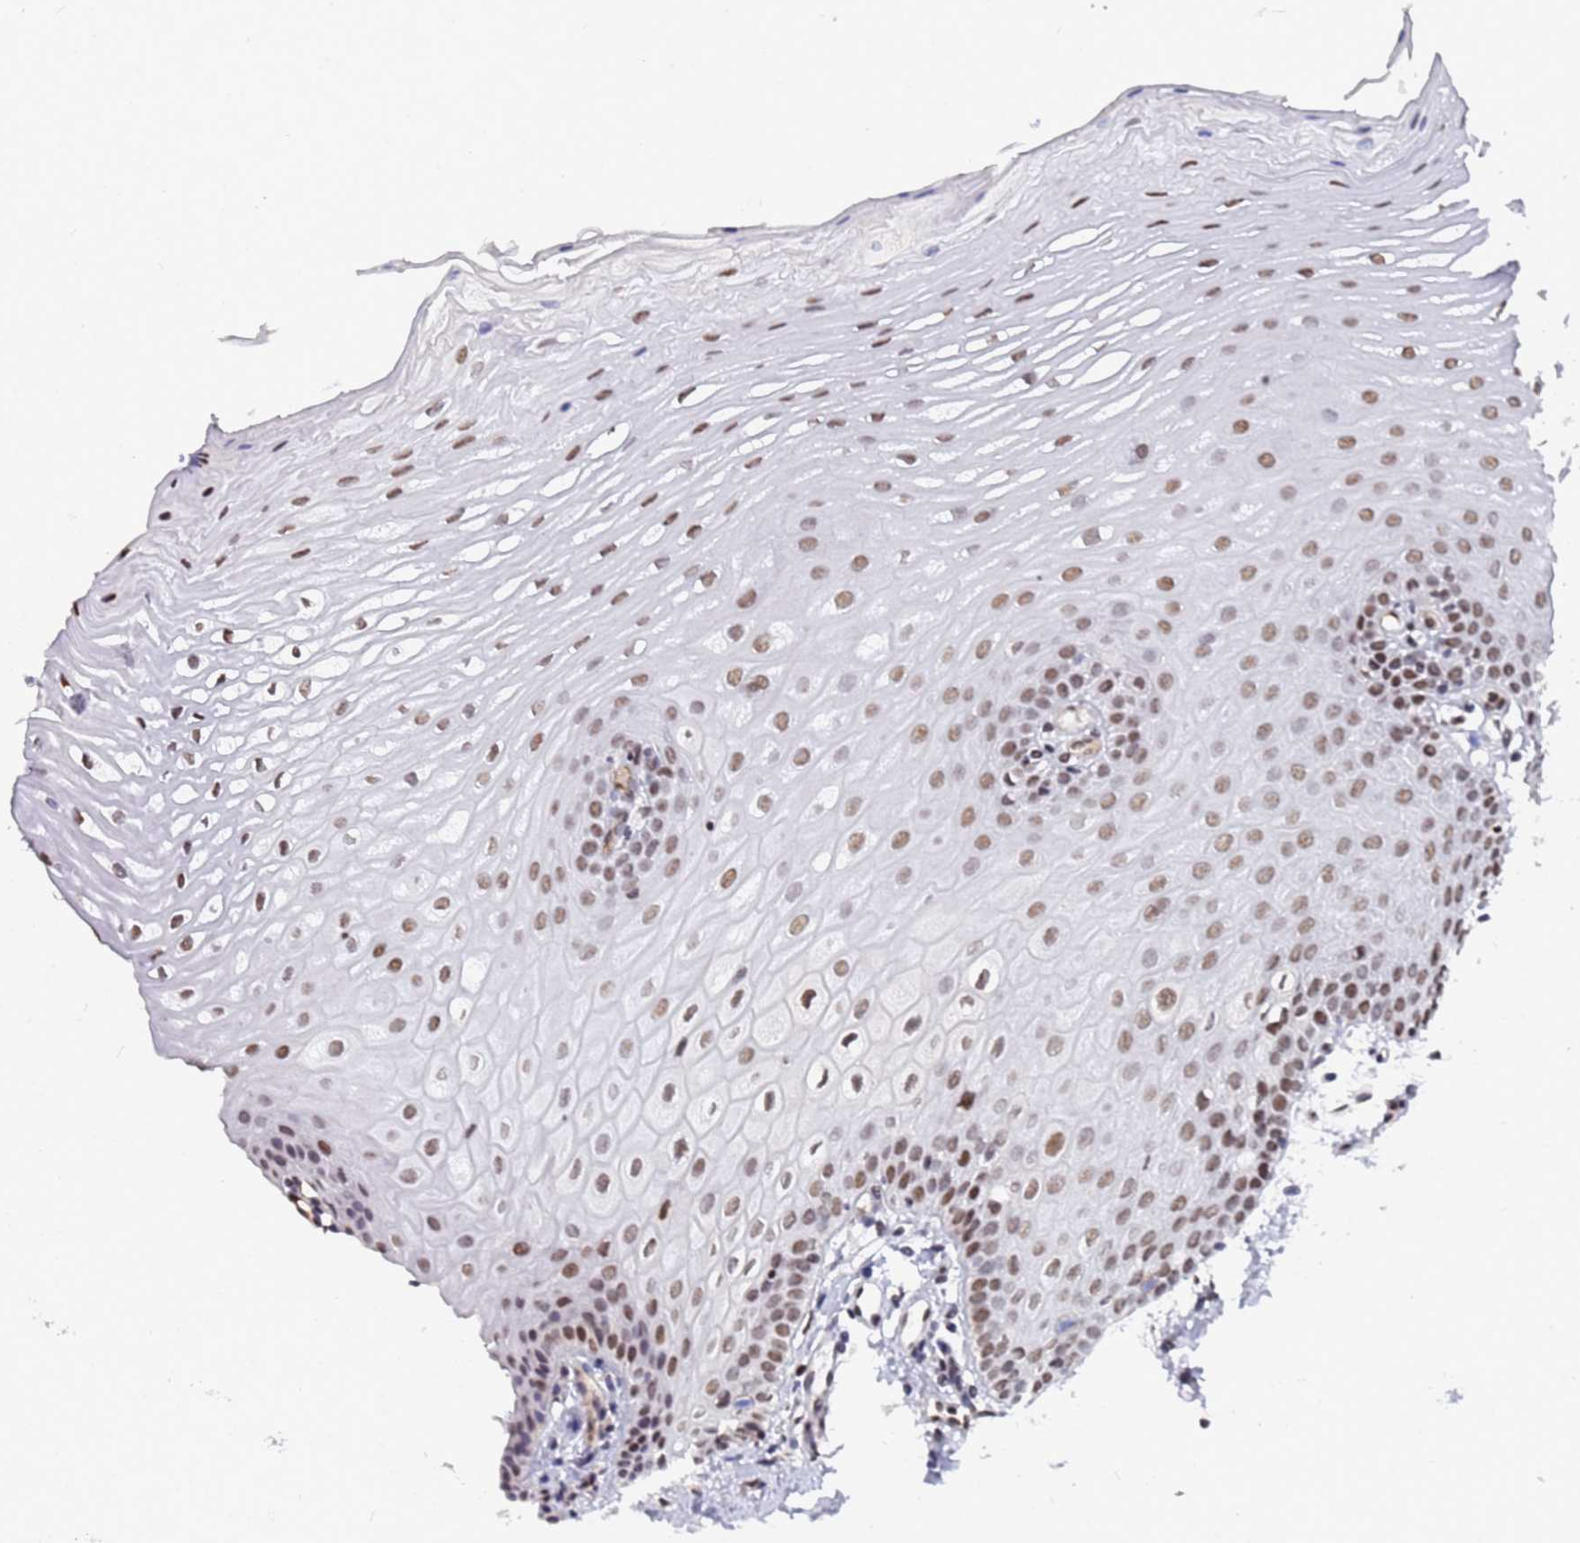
{"staining": {"intensity": "moderate", "quantity": ">75%", "location": "nuclear"}, "tissue": "oral mucosa", "cell_type": "Squamous epithelial cells", "image_type": "normal", "snomed": [{"axis": "morphology", "description": "Normal tissue, NOS"}, {"axis": "topography", "description": "Oral tissue"}], "caption": "A brown stain shows moderate nuclear expression of a protein in squamous epithelial cells of normal human oral mucosa. The protein of interest is shown in brown color, while the nuclei are stained blue.", "gene": "RAVER2", "patient": {"sex": "female", "age": 39}}